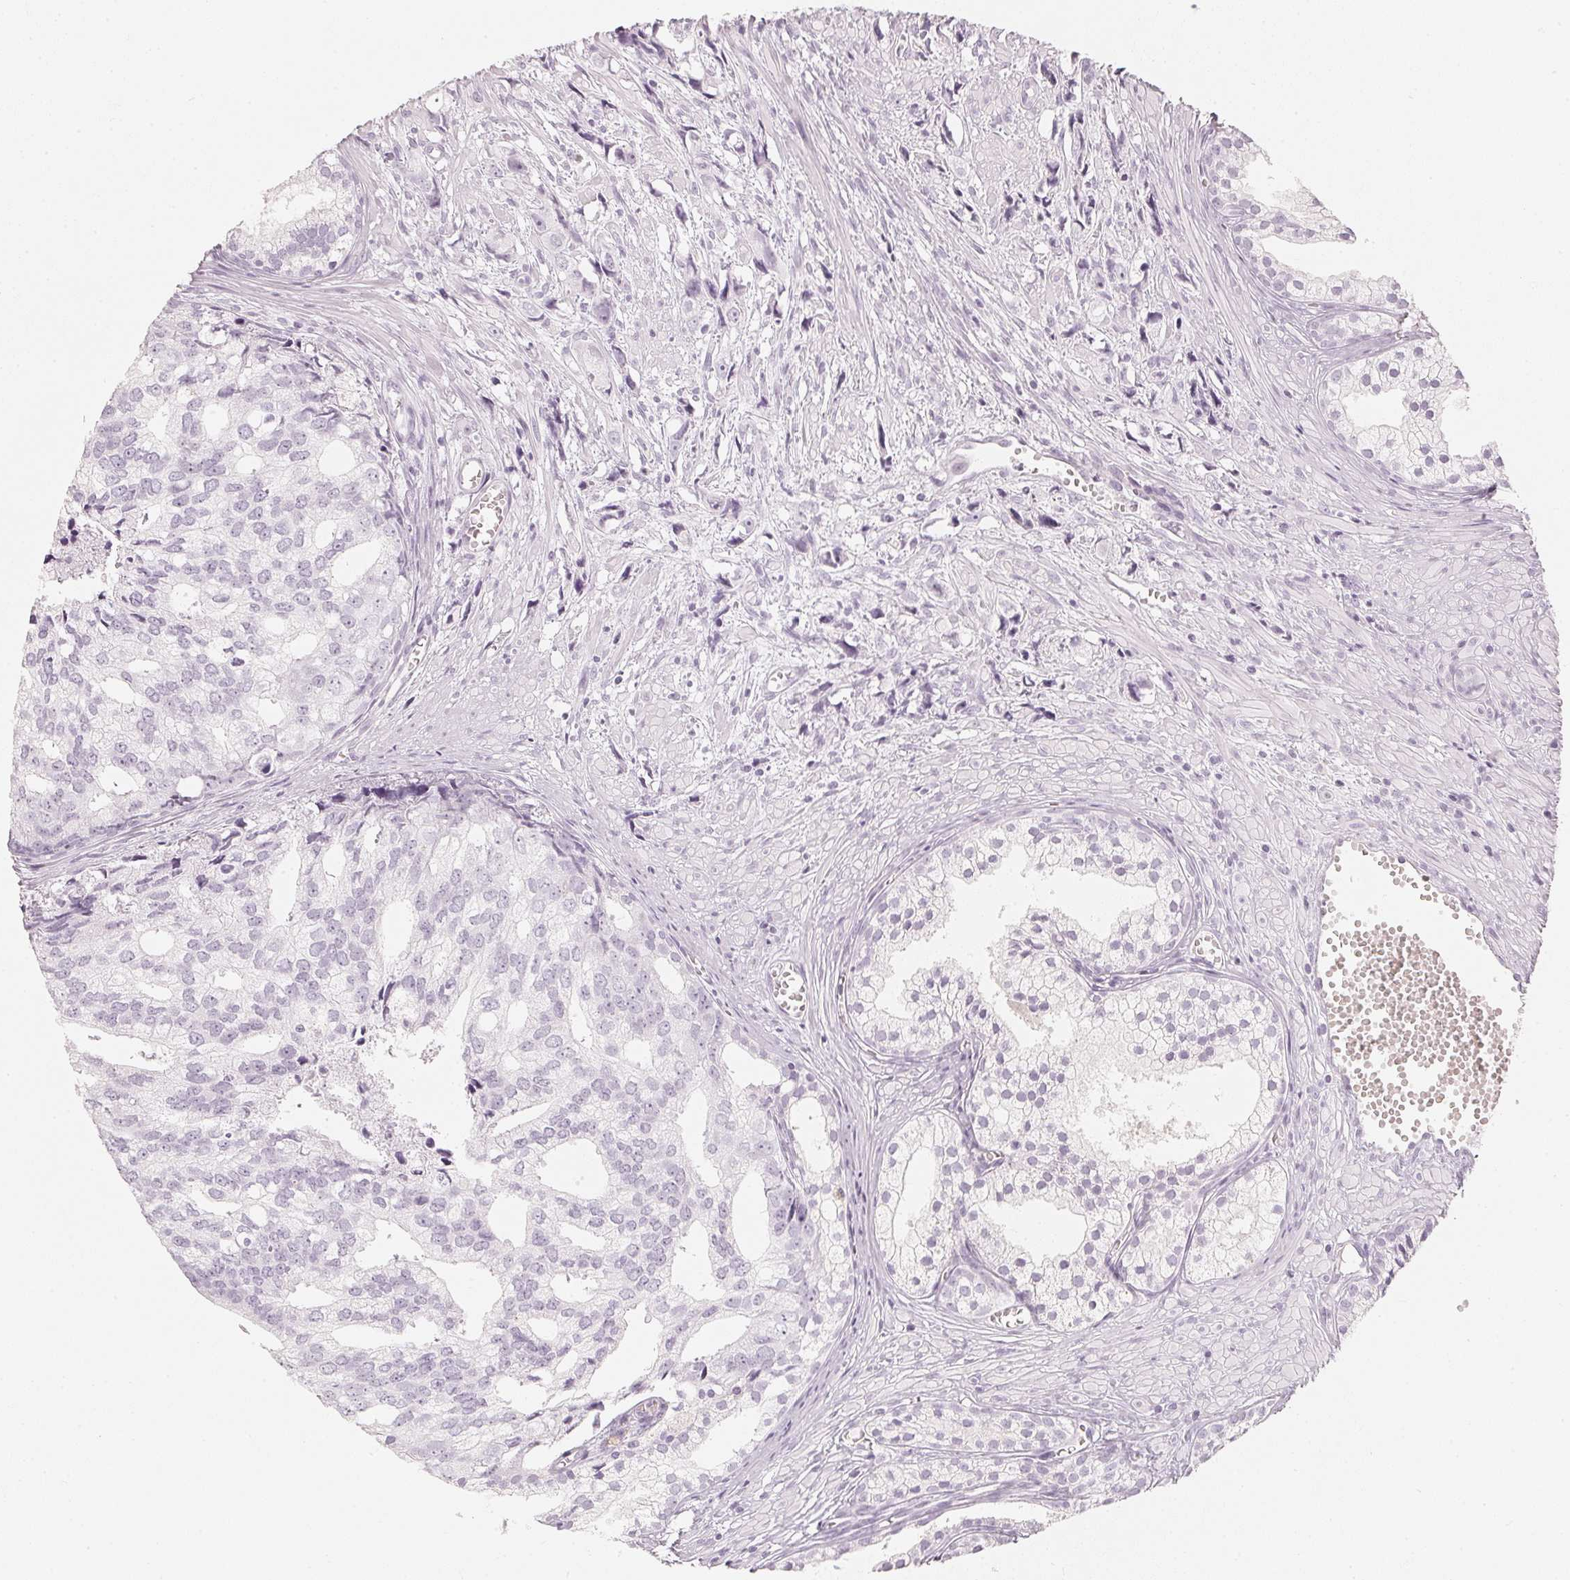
{"staining": {"intensity": "negative", "quantity": "none", "location": "none"}, "tissue": "prostate cancer", "cell_type": "Tumor cells", "image_type": "cancer", "snomed": [{"axis": "morphology", "description": "Adenocarcinoma, High grade"}, {"axis": "topography", "description": "Prostate"}], "caption": "High magnification brightfield microscopy of adenocarcinoma (high-grade) (prostate) stained with DAB (brown) and counterstained with hematoxylin (blue): tumor cells show no significant expression. Brightfield microscopy of immunohistochemistry stained with DAB (brown) and hematoxylin (blue), captured at high magnification.", "gene": "SLC22A8", "patient": {"sex": "male", "age": 58}}